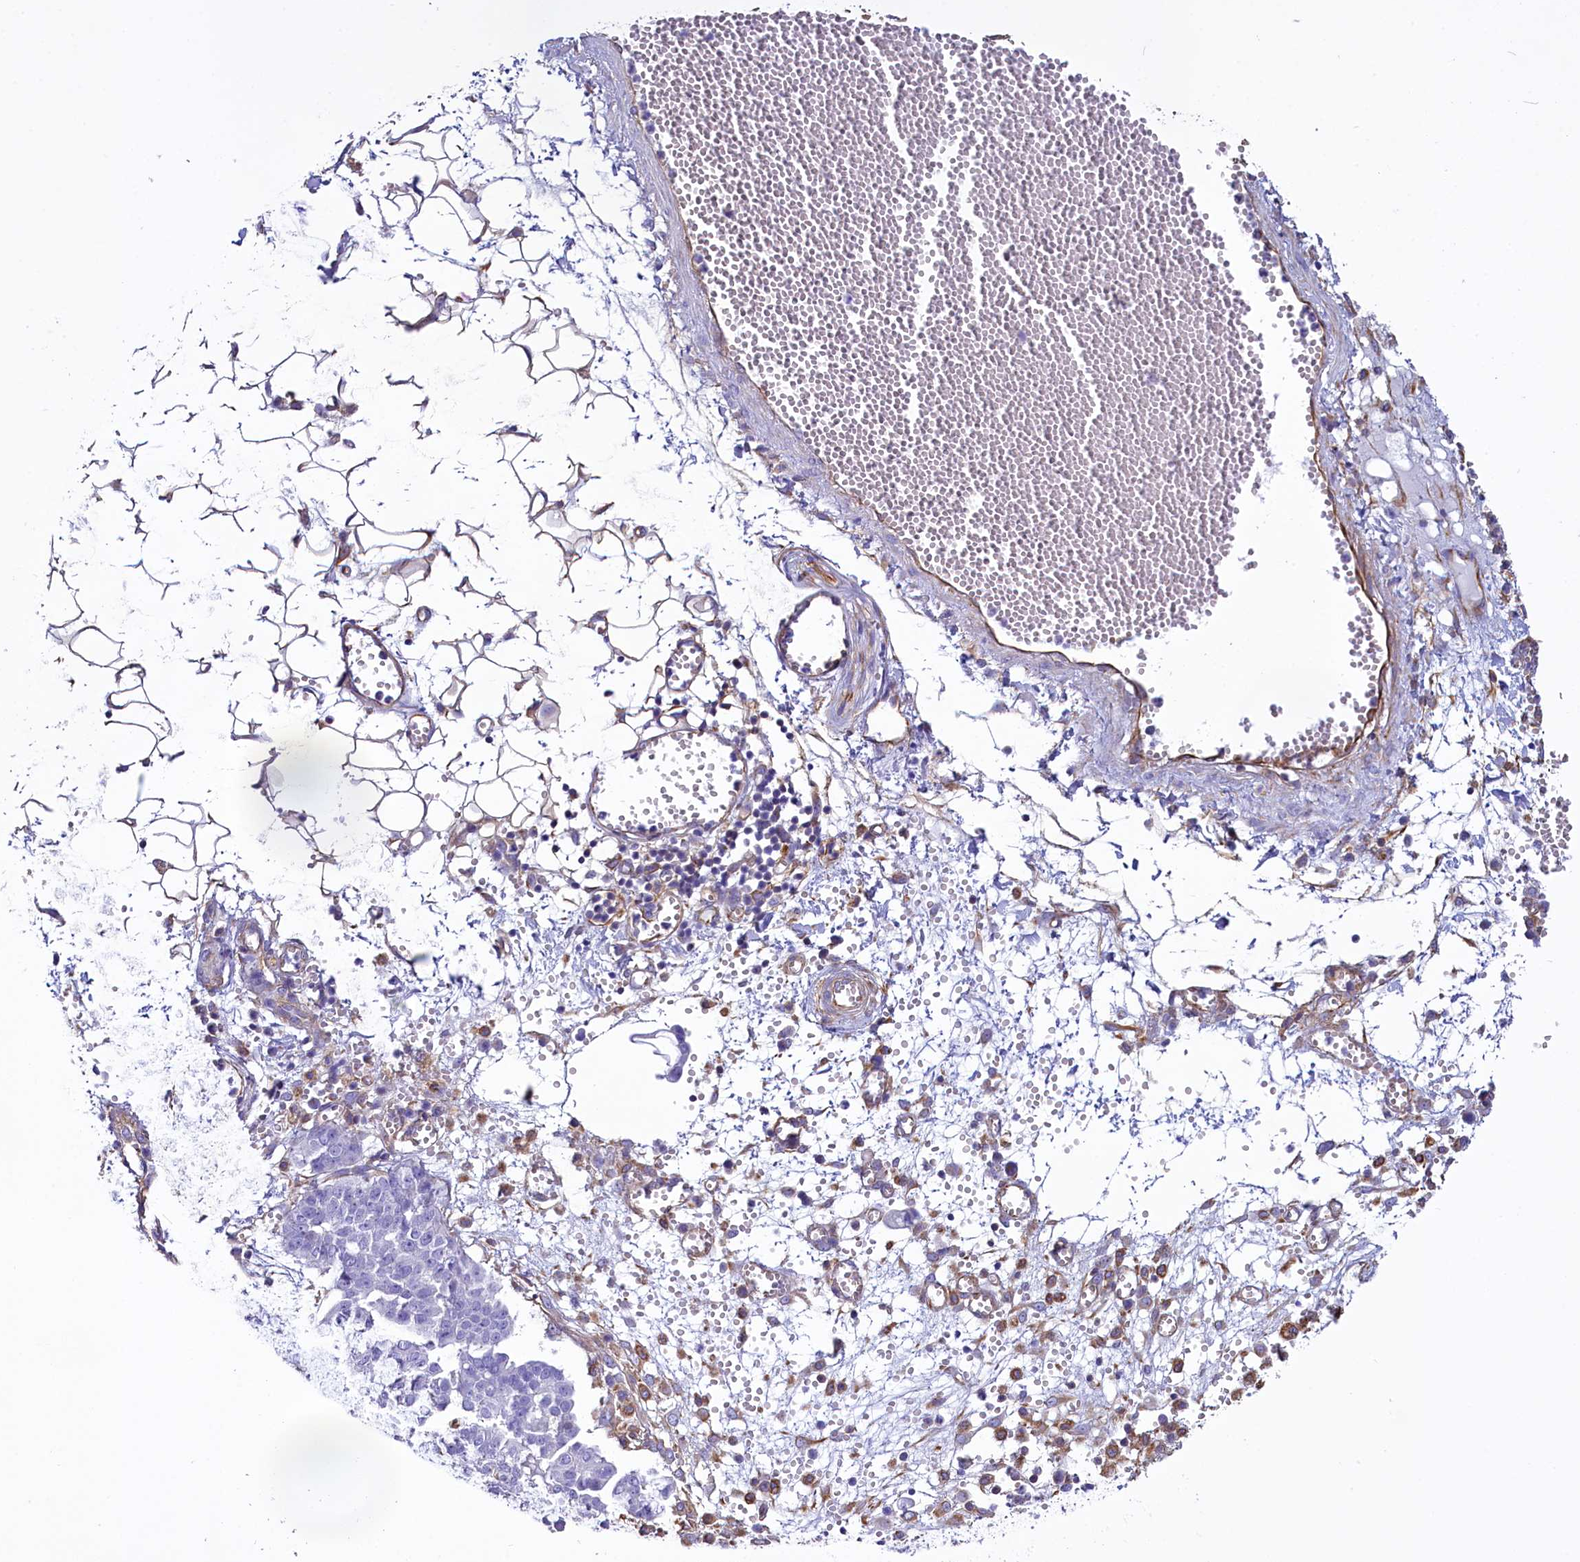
{"staining": {"intensity": "negative", "quantity": "none", "location": "none"}, "tissue": "ovarian cancer", "cell_type": "Tumor cells", "image_type": "cancer", "snomed": [{"axis": "morphology", "description": "Cystadenocarcinoma, serous, NOS"}, {"axis": "topography", "description": "Soft tissue"}, {"axis": "topography", "description": "Ovary"}], "caption": "Immunohistochemistry micrograph of neoplastic tissue: ovarian cancer (serous cystadenocarcinoma) stained with DAB exhibits no significant protein expression in tumor cells.", "gene": "CD99", "patient": {"sex": "female", "age": 57}}